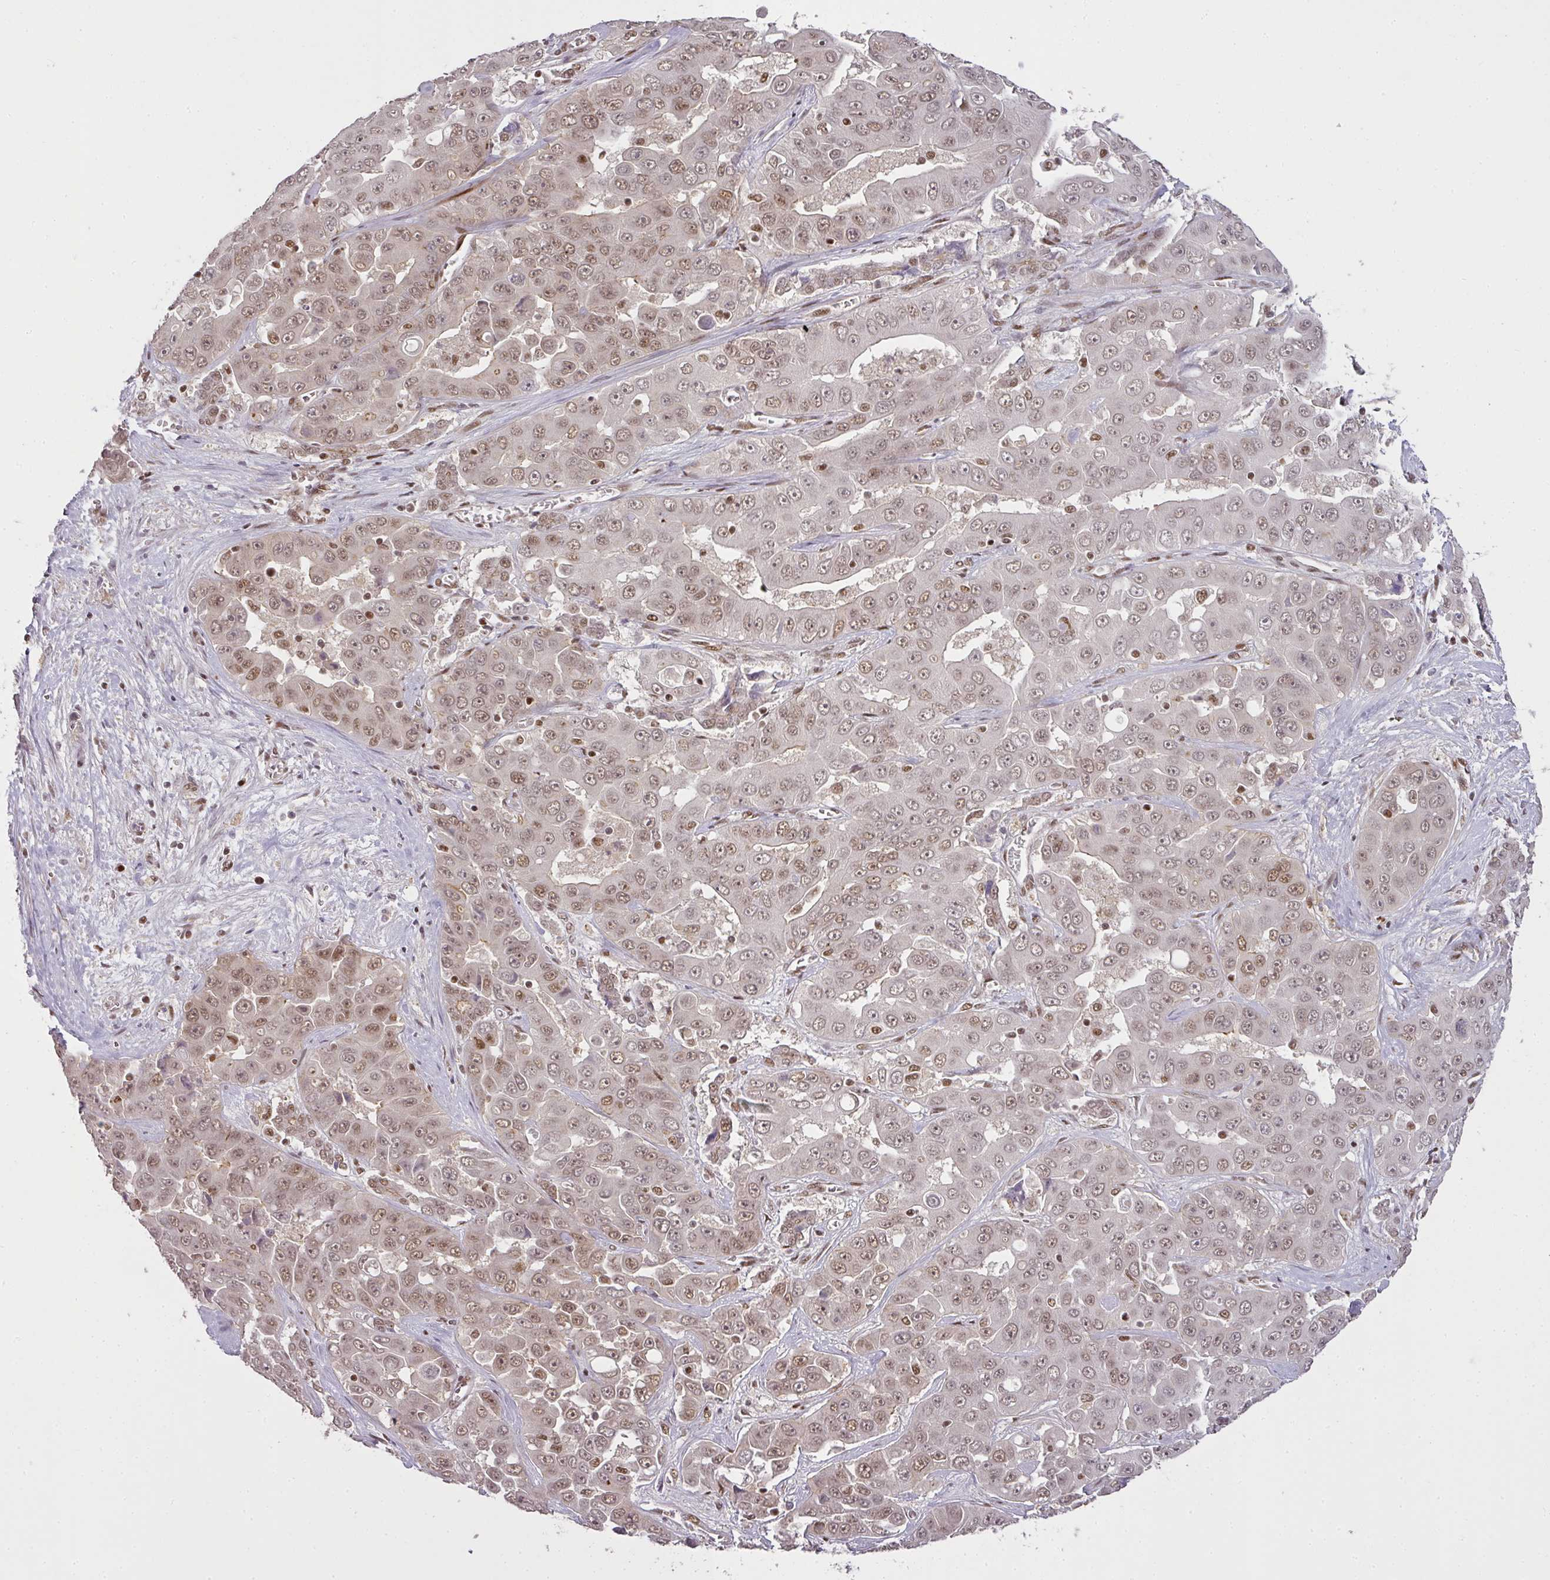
{"staining": {"intensity": "moderate", "quantity": ">75%", "location": "nuclear"}, "tissue": "liver cancer", "cell_type": "Tumor cells", "image_type": "cancer", "snomed": [{"axis": "morphology", "description": "Cholangiocarcinoma"}, {"axis": "topography", "description": "Liver"}], "caption": "The immunohistochemical stain highlights moderate nuclear expression in tumor cells of liver cancer tissue. Ihc stains the protein of interest in brown and the nuclei are stained blue.", "gene": "GPRIN2", "patient": {"sex": "female", "age": 52}}